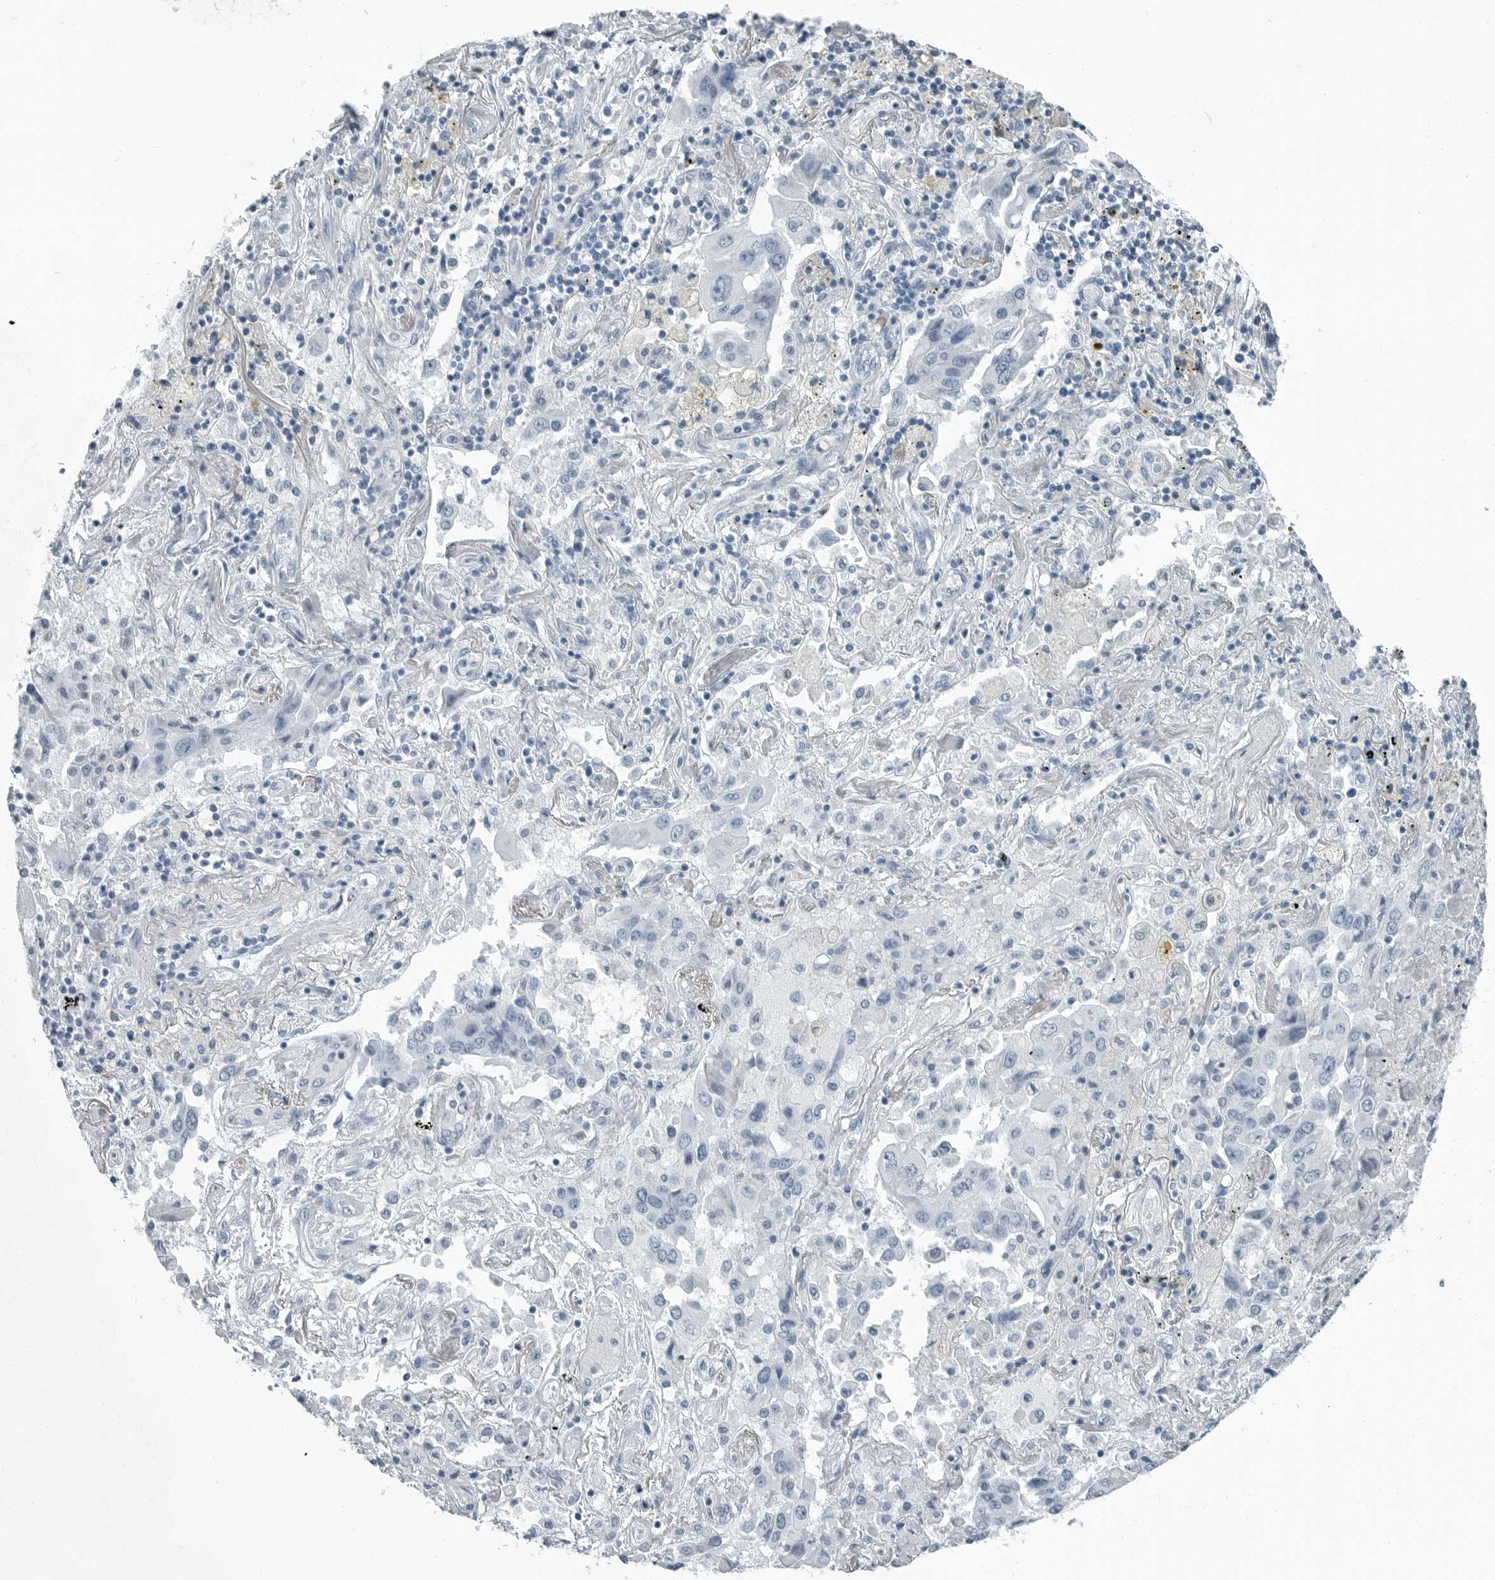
{"staining": {"intensity": "negative", "quantity": "none", "location": "none"}, "tissue": "lung cancer", "cell_type": "Tumor cells", "image_type": "cancer", "snomed": [{"axis": "morphology", "description": "Adenocarcinoma, NOS"}, {"axis": "topography", "description": "Lung"}], "caption": "The image displays no staining of tumor cells in lung adenocarcinoma.", "gene": "FABP6", "patient": {"sex": "female", "age": 65}}